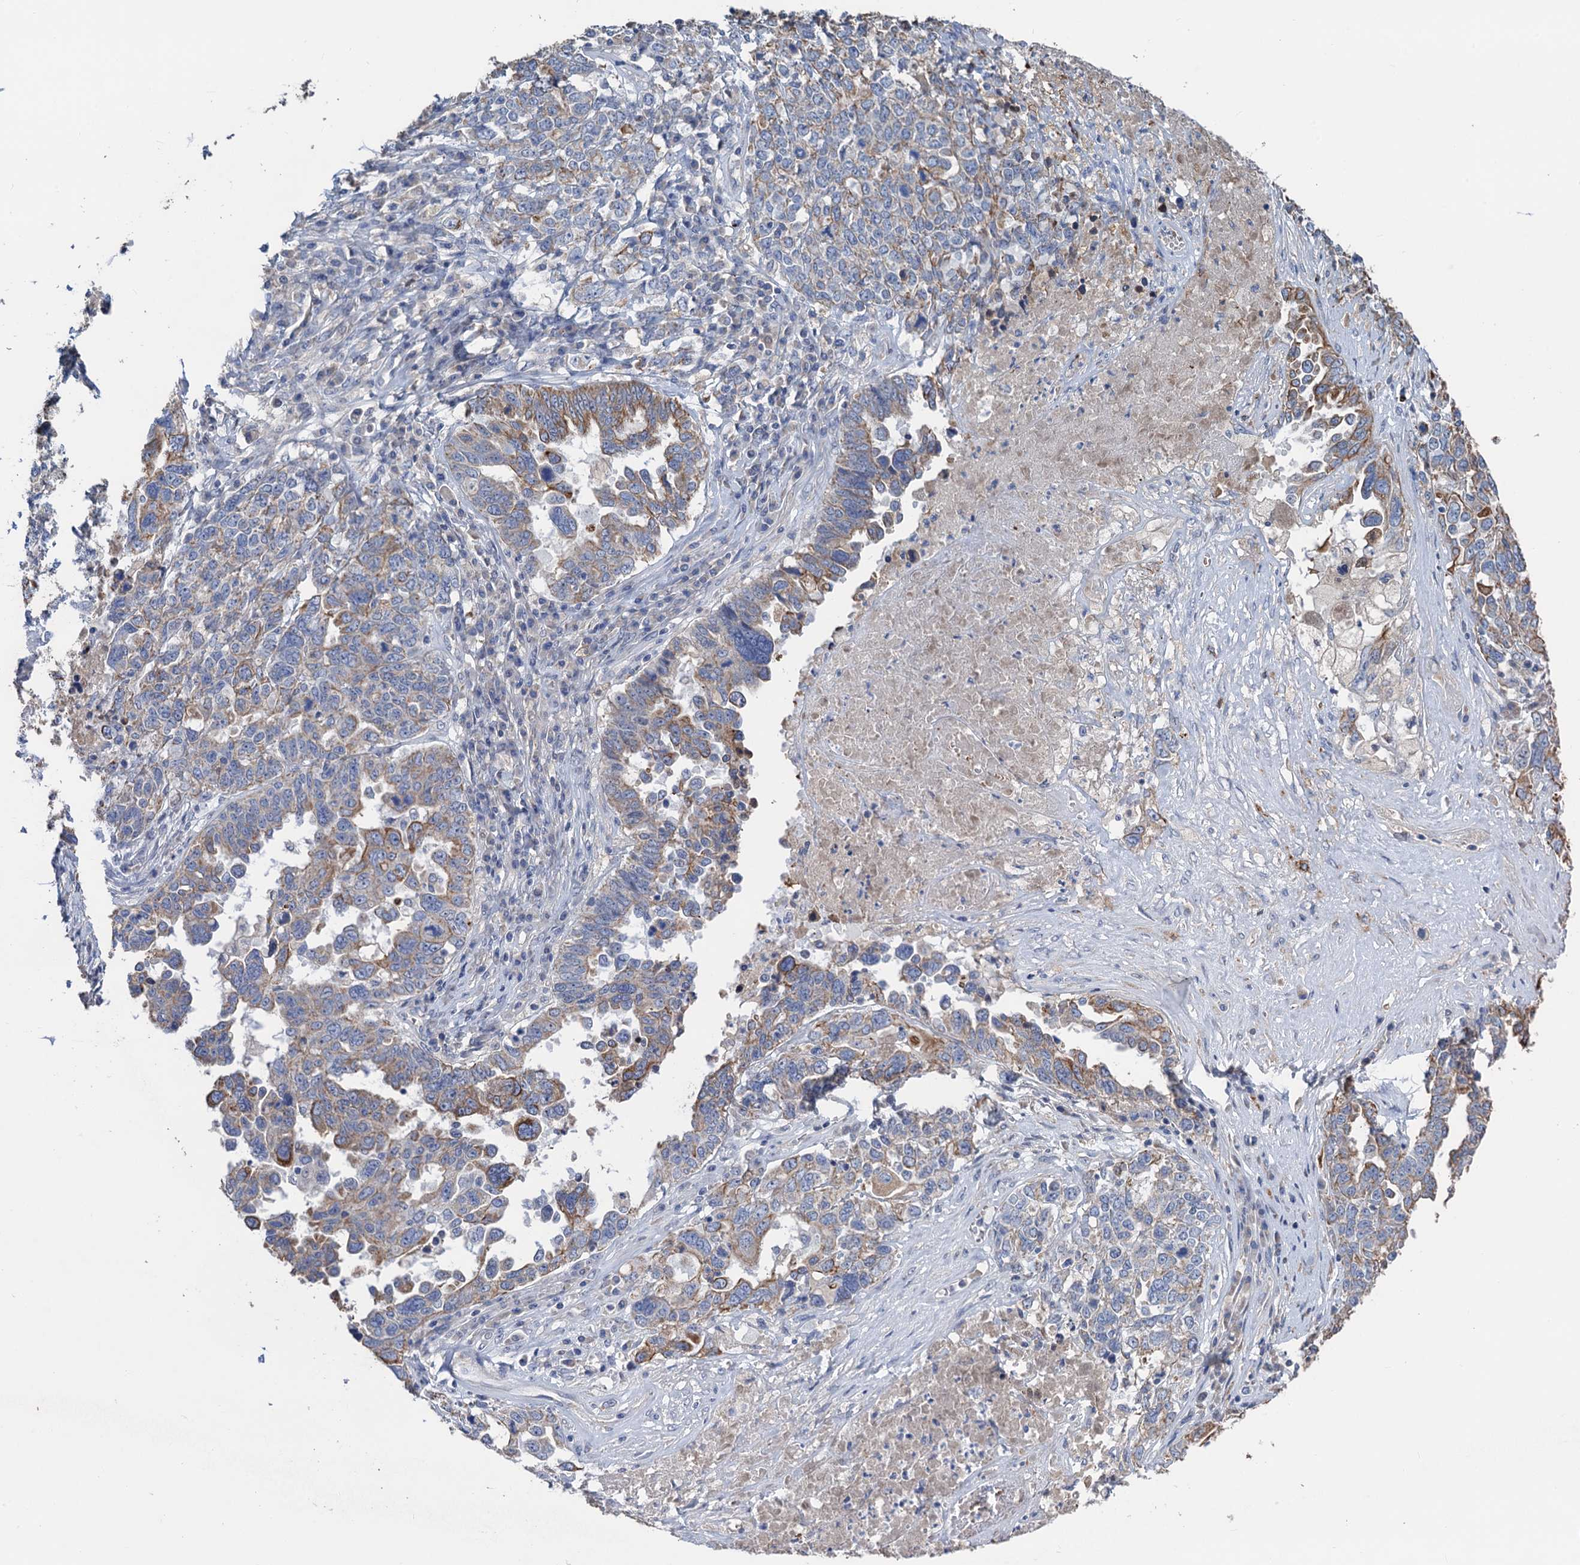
{"staining": {"intensity": "moderate", "quantity": "25%-75%", "location": "cytoplasmic/membranous"}, "tissue": "ovarian cancer", "cell_type": "Tumor cells", "image_type": "cancer", "snomed": [{"axis": "morphology", "description": "Carcinoma, endometroid"}, {"axis": "topography", "description": "Ovary"}], "caption": "IHC image of ovarian cancer stained for a protein (brown), which displays medium levels of moderate cytoplasmic/membranous expression in about 25%-75% of tumor cells.", "gene": "SMCO3", "patient": {"sex": "female", "age": 62}}